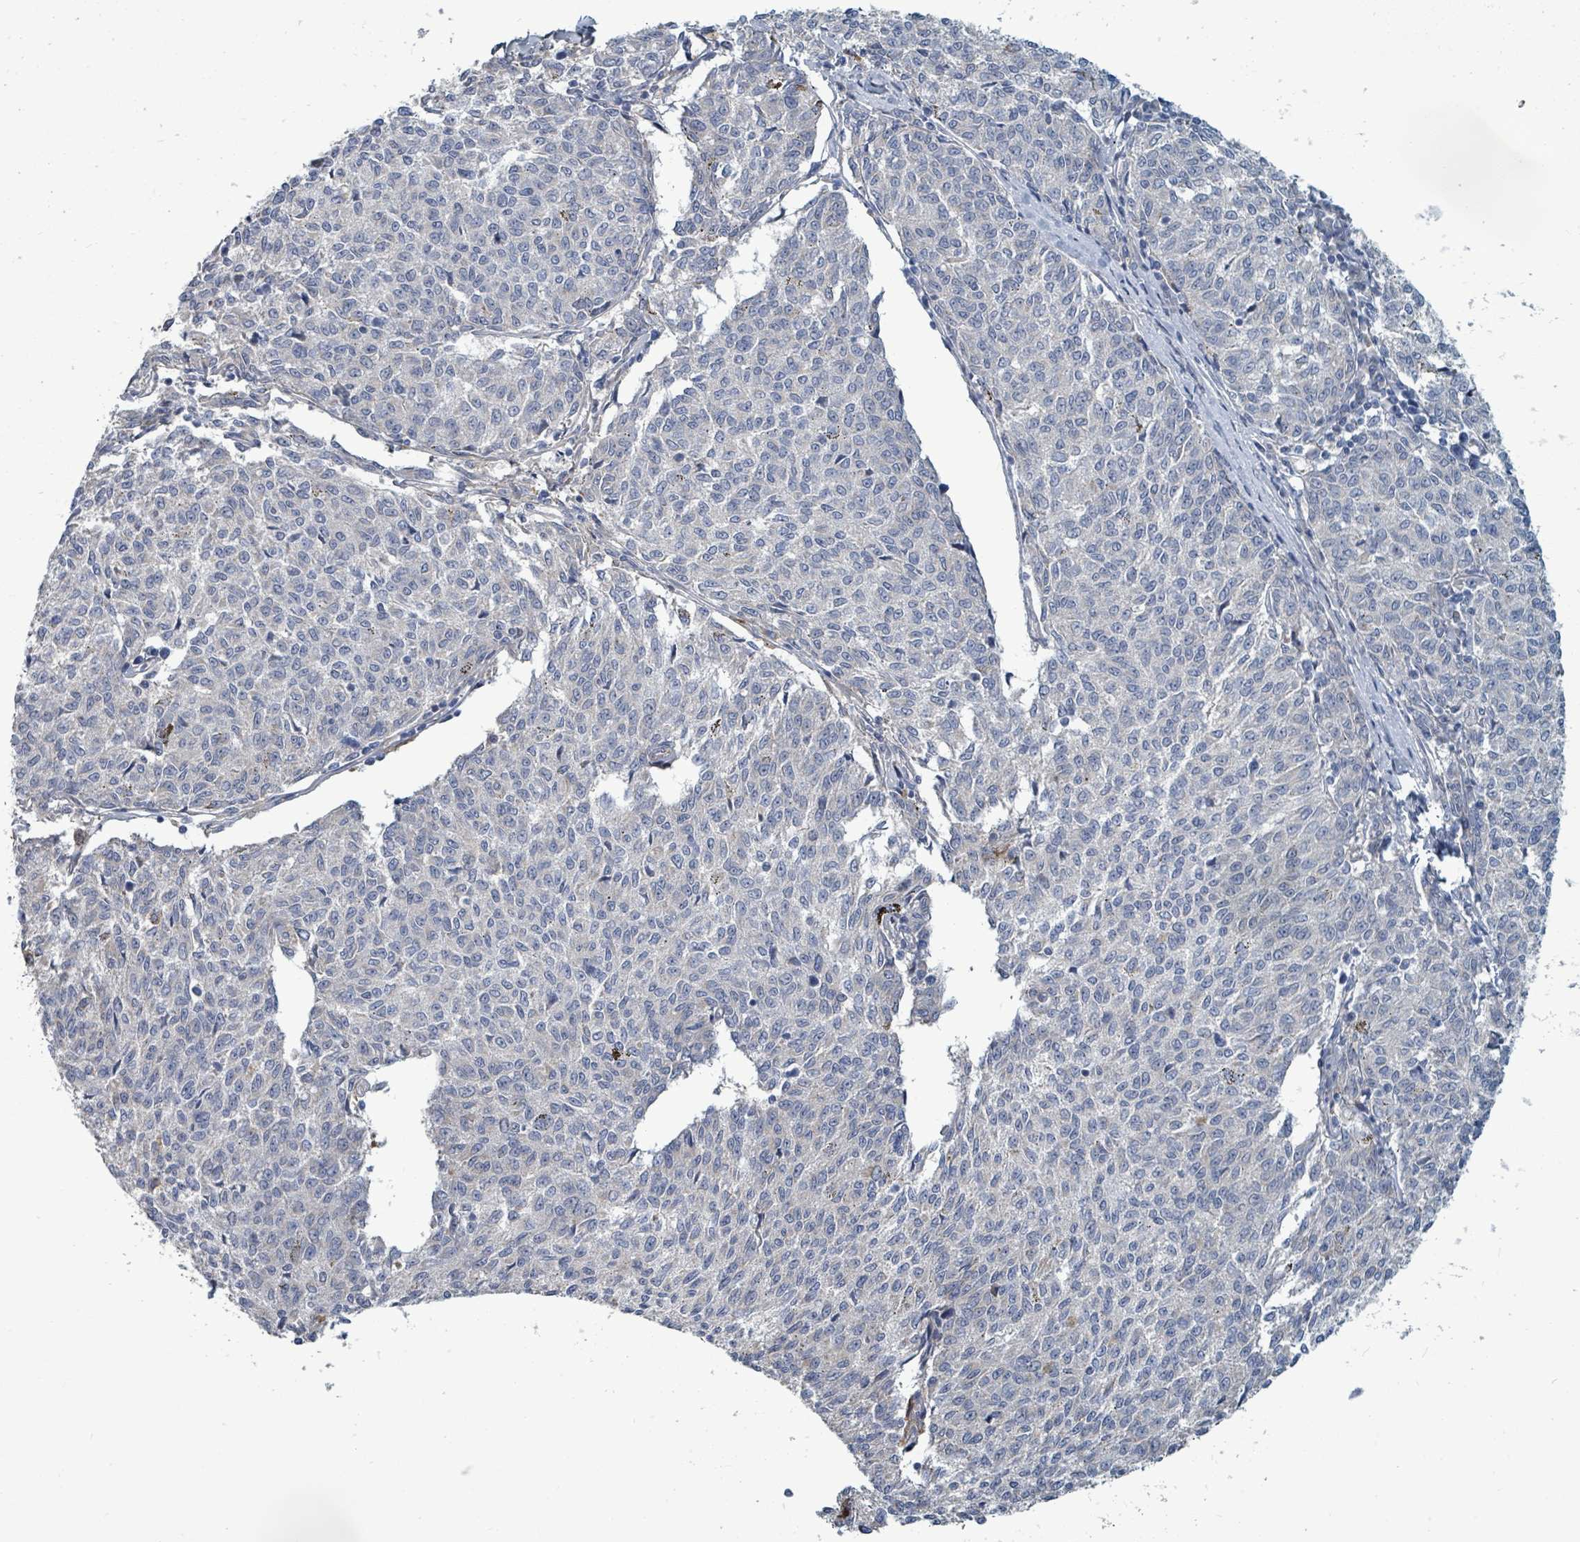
{"staining": {"intensity": "negative", "quantity": "none", "location": "none"}, "tissue": "melanoma", "cell_type": "Tumor cells", "image_type": "cancer", "snomed": [{"axis": "morphology", "description": "Malignant melanoma, NOS"}, {"axis": "topography", "description": "Skin"}], "caption": "Tumor cells show no significant protein expression in malignant melanoma.", "gene": "TRDMT1", "patient": {"sex": "female", "age": 72}}